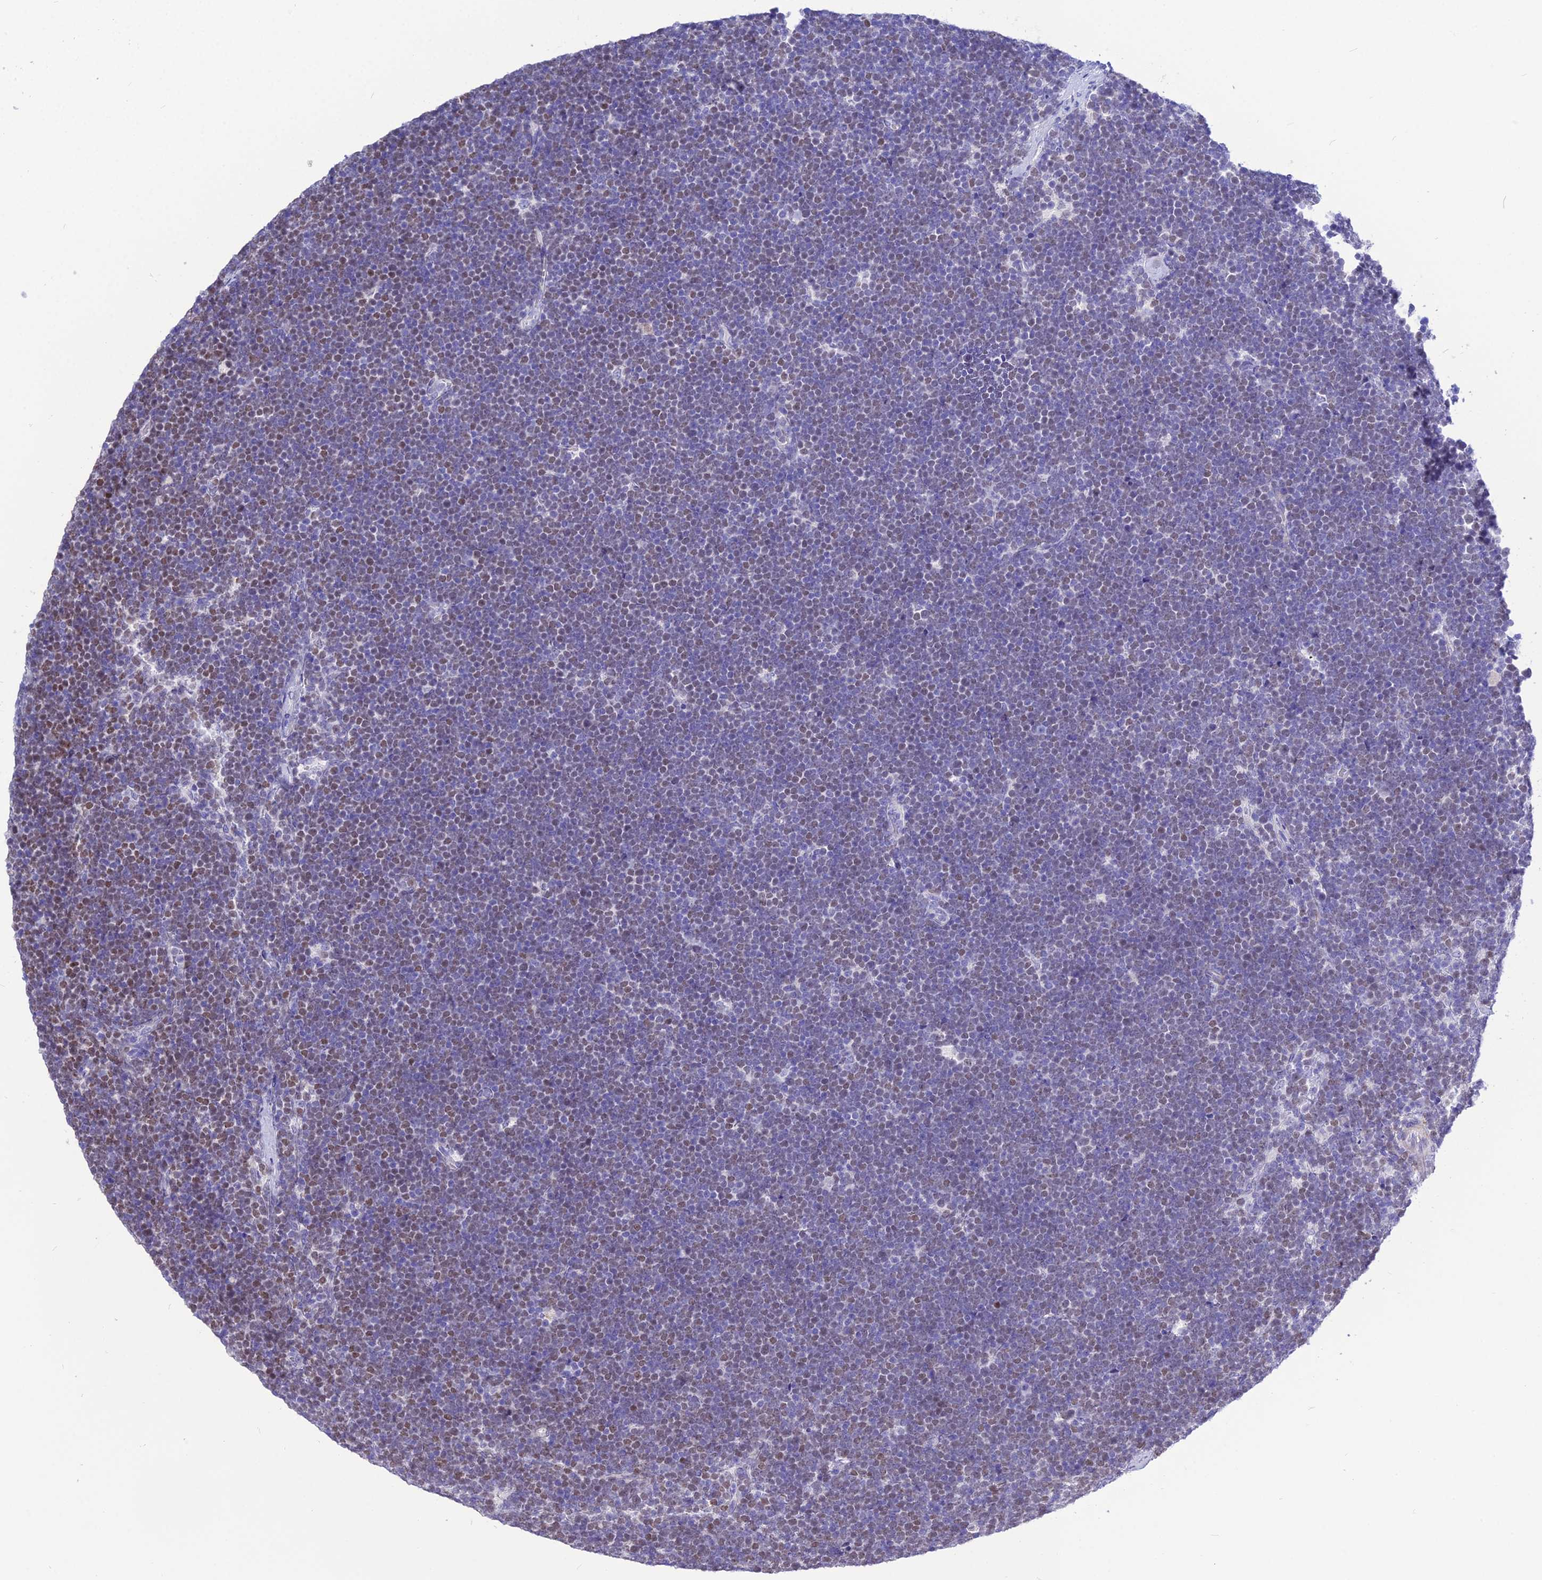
{"staining": {"intensity": "weak", "quantity": "25%-75%", "location": "nuclear"}, "tissue": "lymphoma", "cell_type": "Tumor cells", "image_type": "cancer", "snomed": [{"axis": "morphology", "description": "Malignant lymphoma, non-Hodgkin's type, High grade"}, {"axis": "topography", "description": "Lymph node"}], "caption": "Approximately 25%-75% of tumor cells in lymphoma display weak nuclear protein positivity as visualized by brown immunohistochemical staining.", "gene": "DEFB107A", "patient": {"sex": "male", "age": 13}}